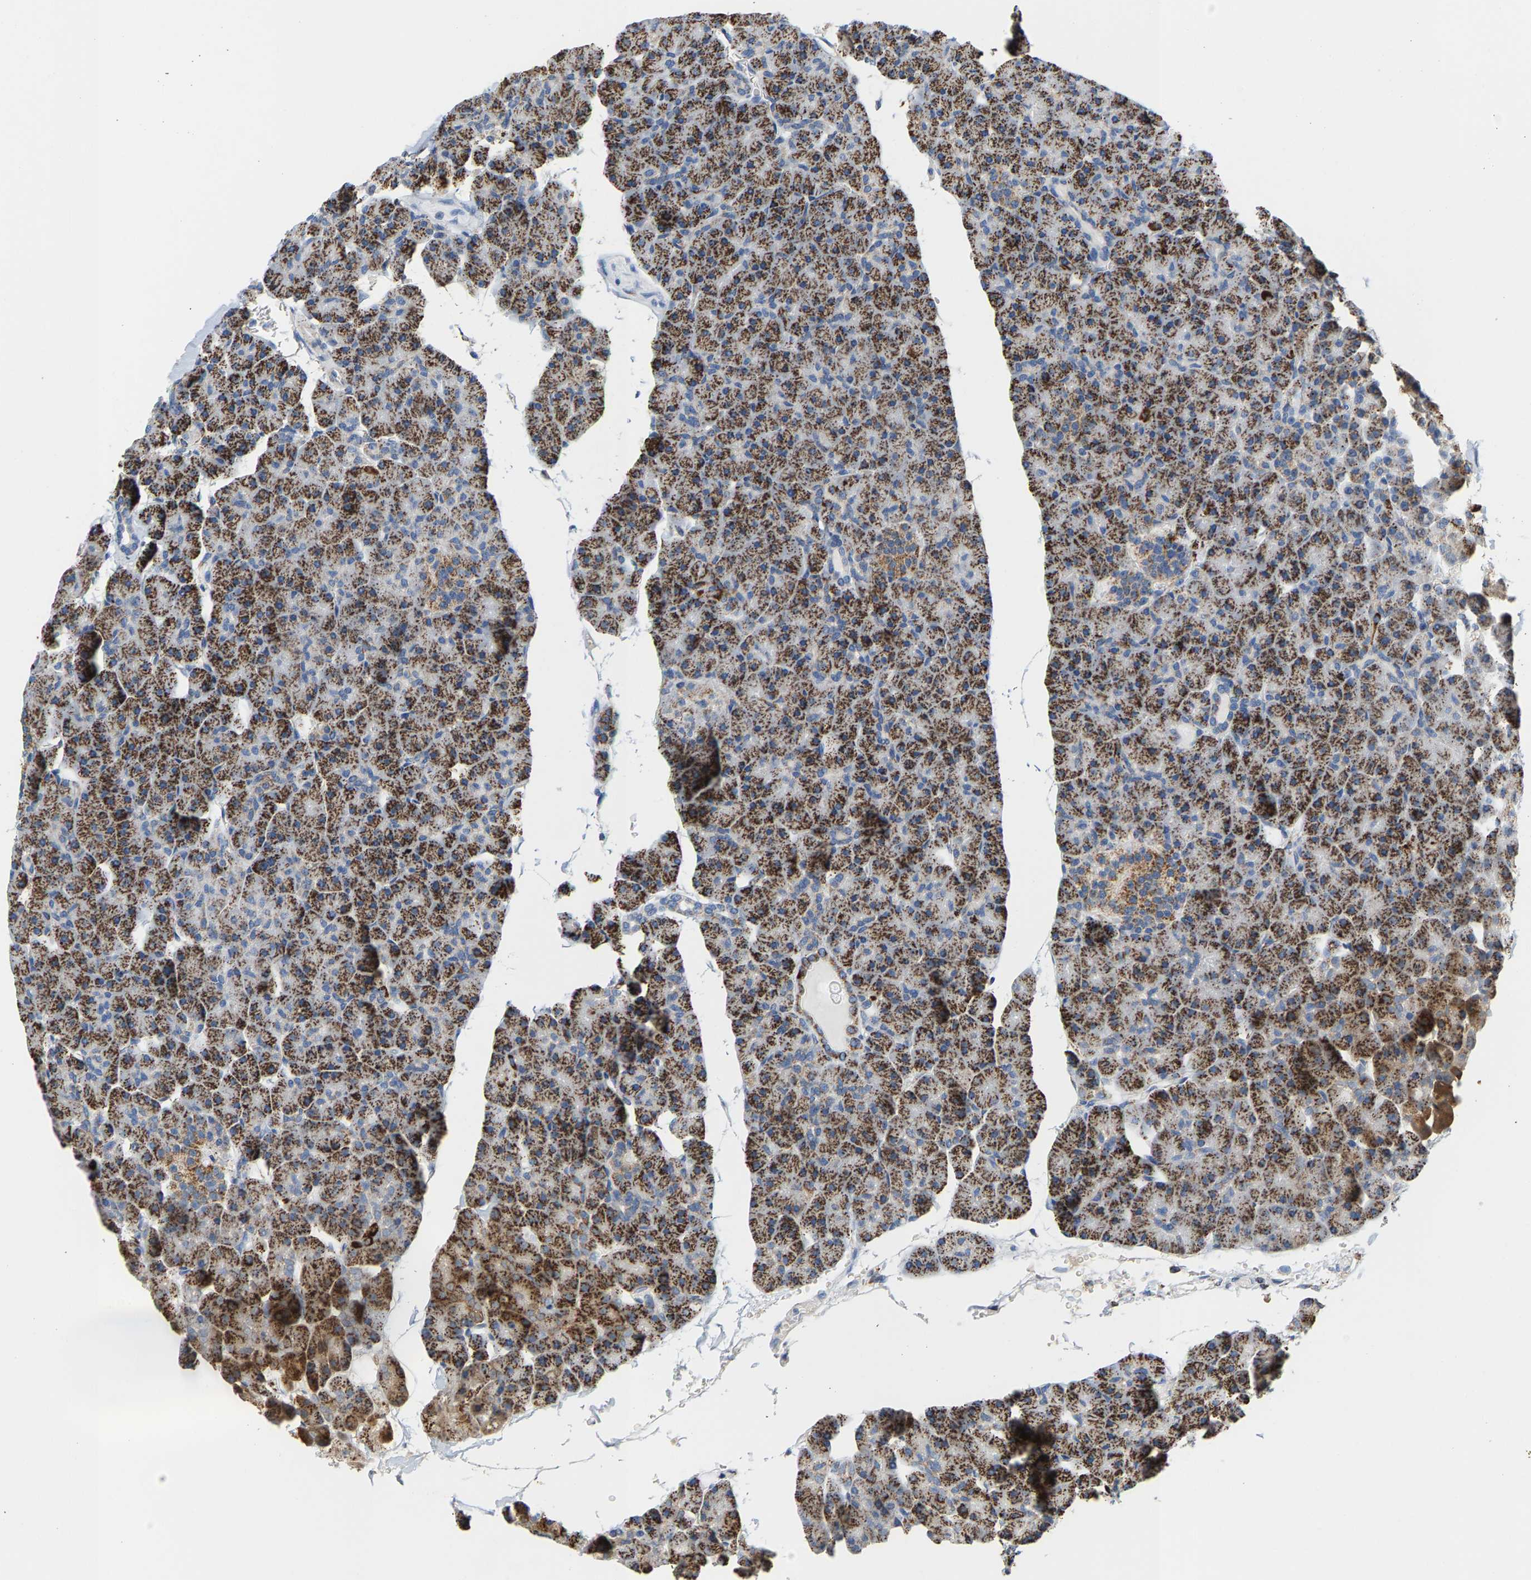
{"staining": {"intensity": "moderate", "quantity": ">75%", "location": "cytoplasmic/membranous"}, "tissue": "pancreas", "cell_type": "Exocrine glandular cells", "image_type": "normal", "snomed": [{"axis": "morphology", "description": "Normal tissue, NOS"}, {"axis": "topography", "description": "Pancreas"}], "caption": "High-magnification brightfield microscopy of benign pancreas stained with DAB (3,3'-diaminobenzidine) (brown) and counterstained with hematoxylin (blue). exocrine glandular cells exhibit moderate cytoplasmic/membranous staining is seen in approximately>75% of cells. The staining was performed using DAB to visualize the protein expression in brown, while the nuclei were stained in blue with hematoxylin (Magnification: 20x).", "gene": "SHMT2", "patient": {"sex": "male", "age": 35}}